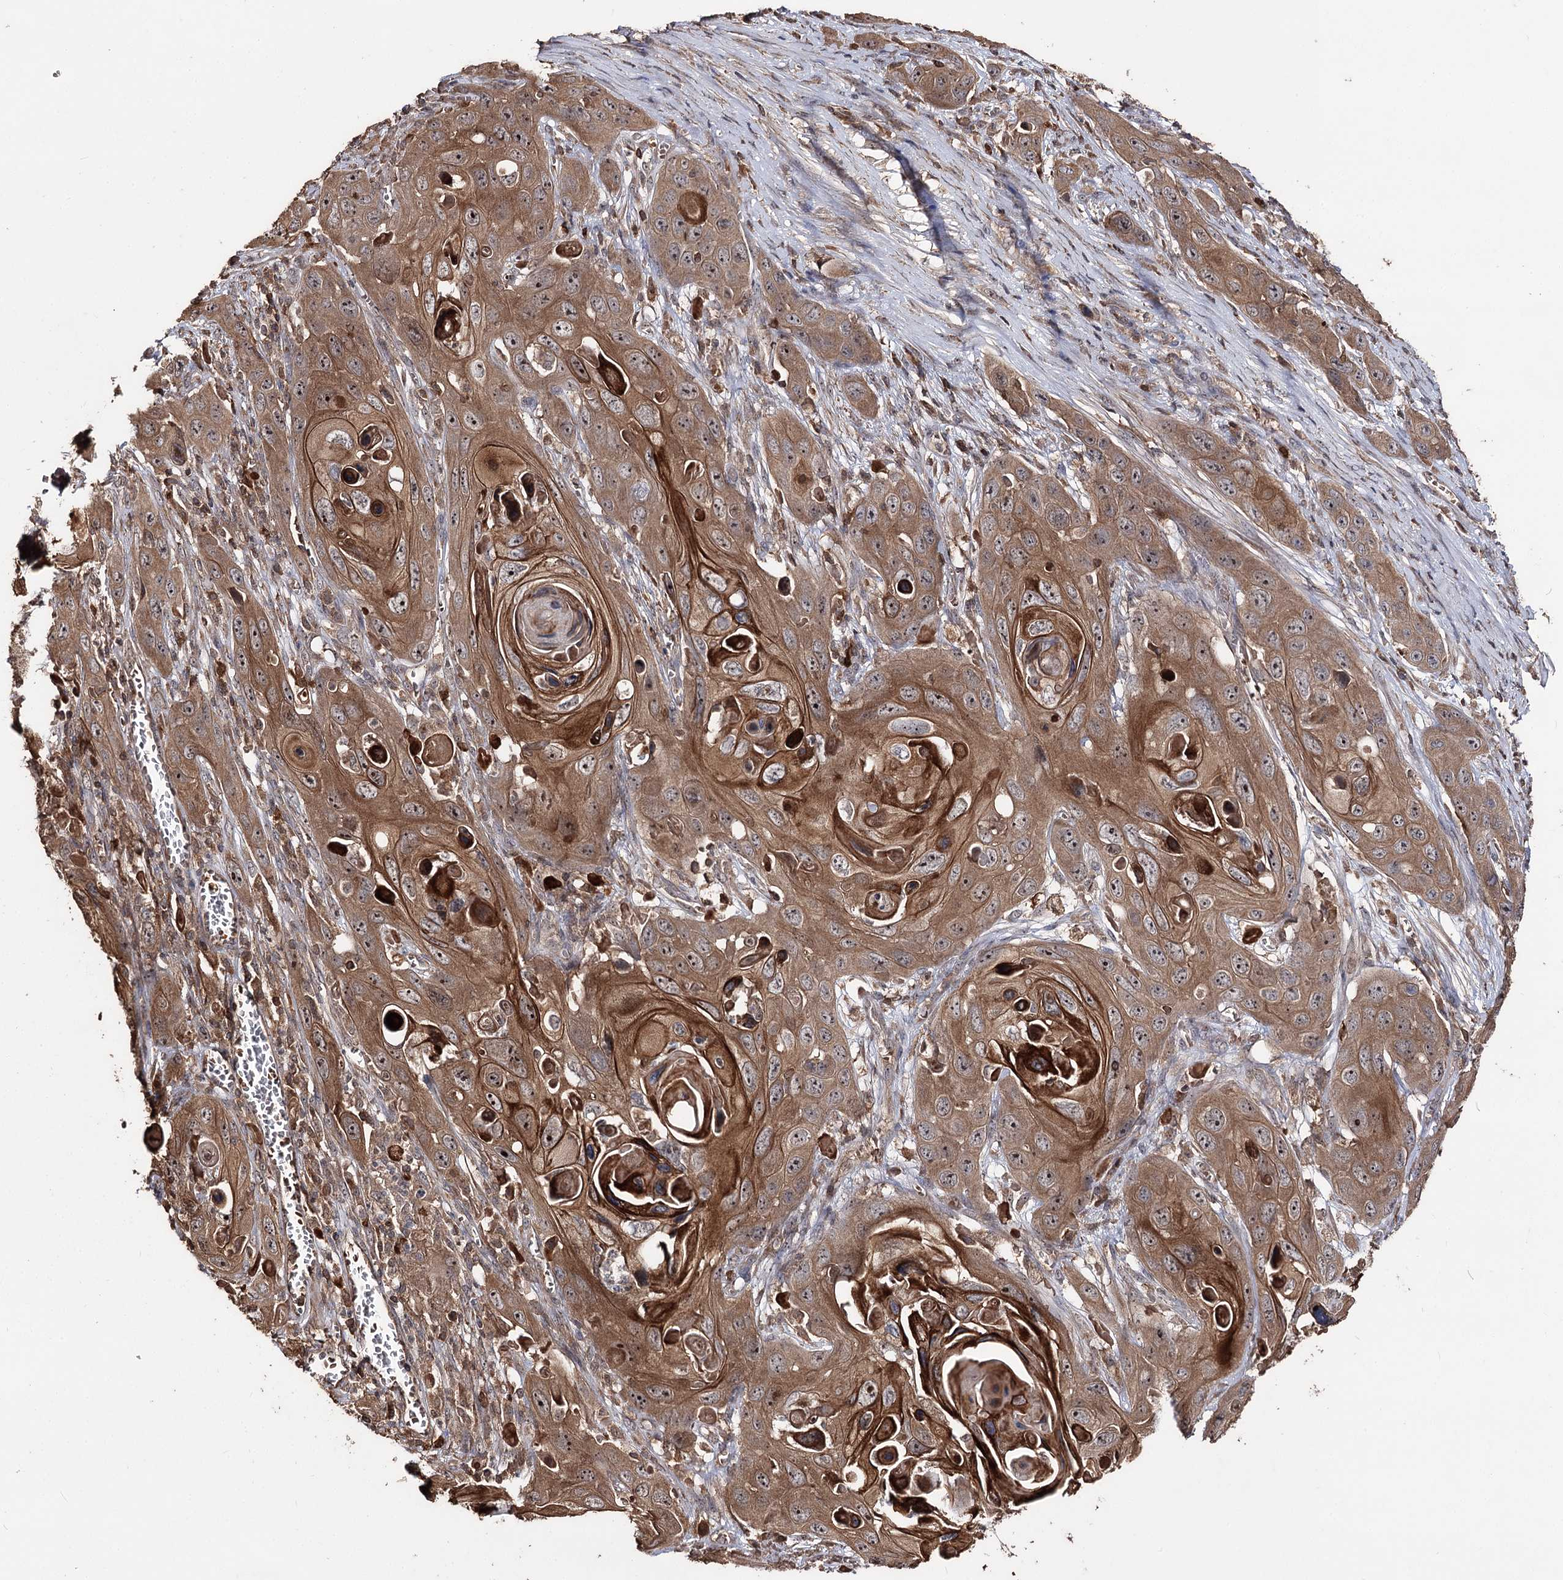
{"staining": {"intensity": "moderate", "quantity": ">75%", "location": "cytoplasmic/membranous,nuclear"}, "tissue": "skin cancer", "cell_type": "Tumor cells", "image_type": "cancer", "snomed": [{"axis": "morphology", "description": "Squamous cell carcinoma, NOS"}, {"axis": "topography", "description": "Skin"}], "caption": "High-magnification brightfield microscopy of skin cancer stained with DAB (brown) and counterstained with hematoxylin (blue). tumor cells exhibit moderate cytoplasmic/membranous and nuclear positivity is appreciated in about>75% of cells.", "gene": "FAM53B", "patient": {"sex": "male", "age": 55}}